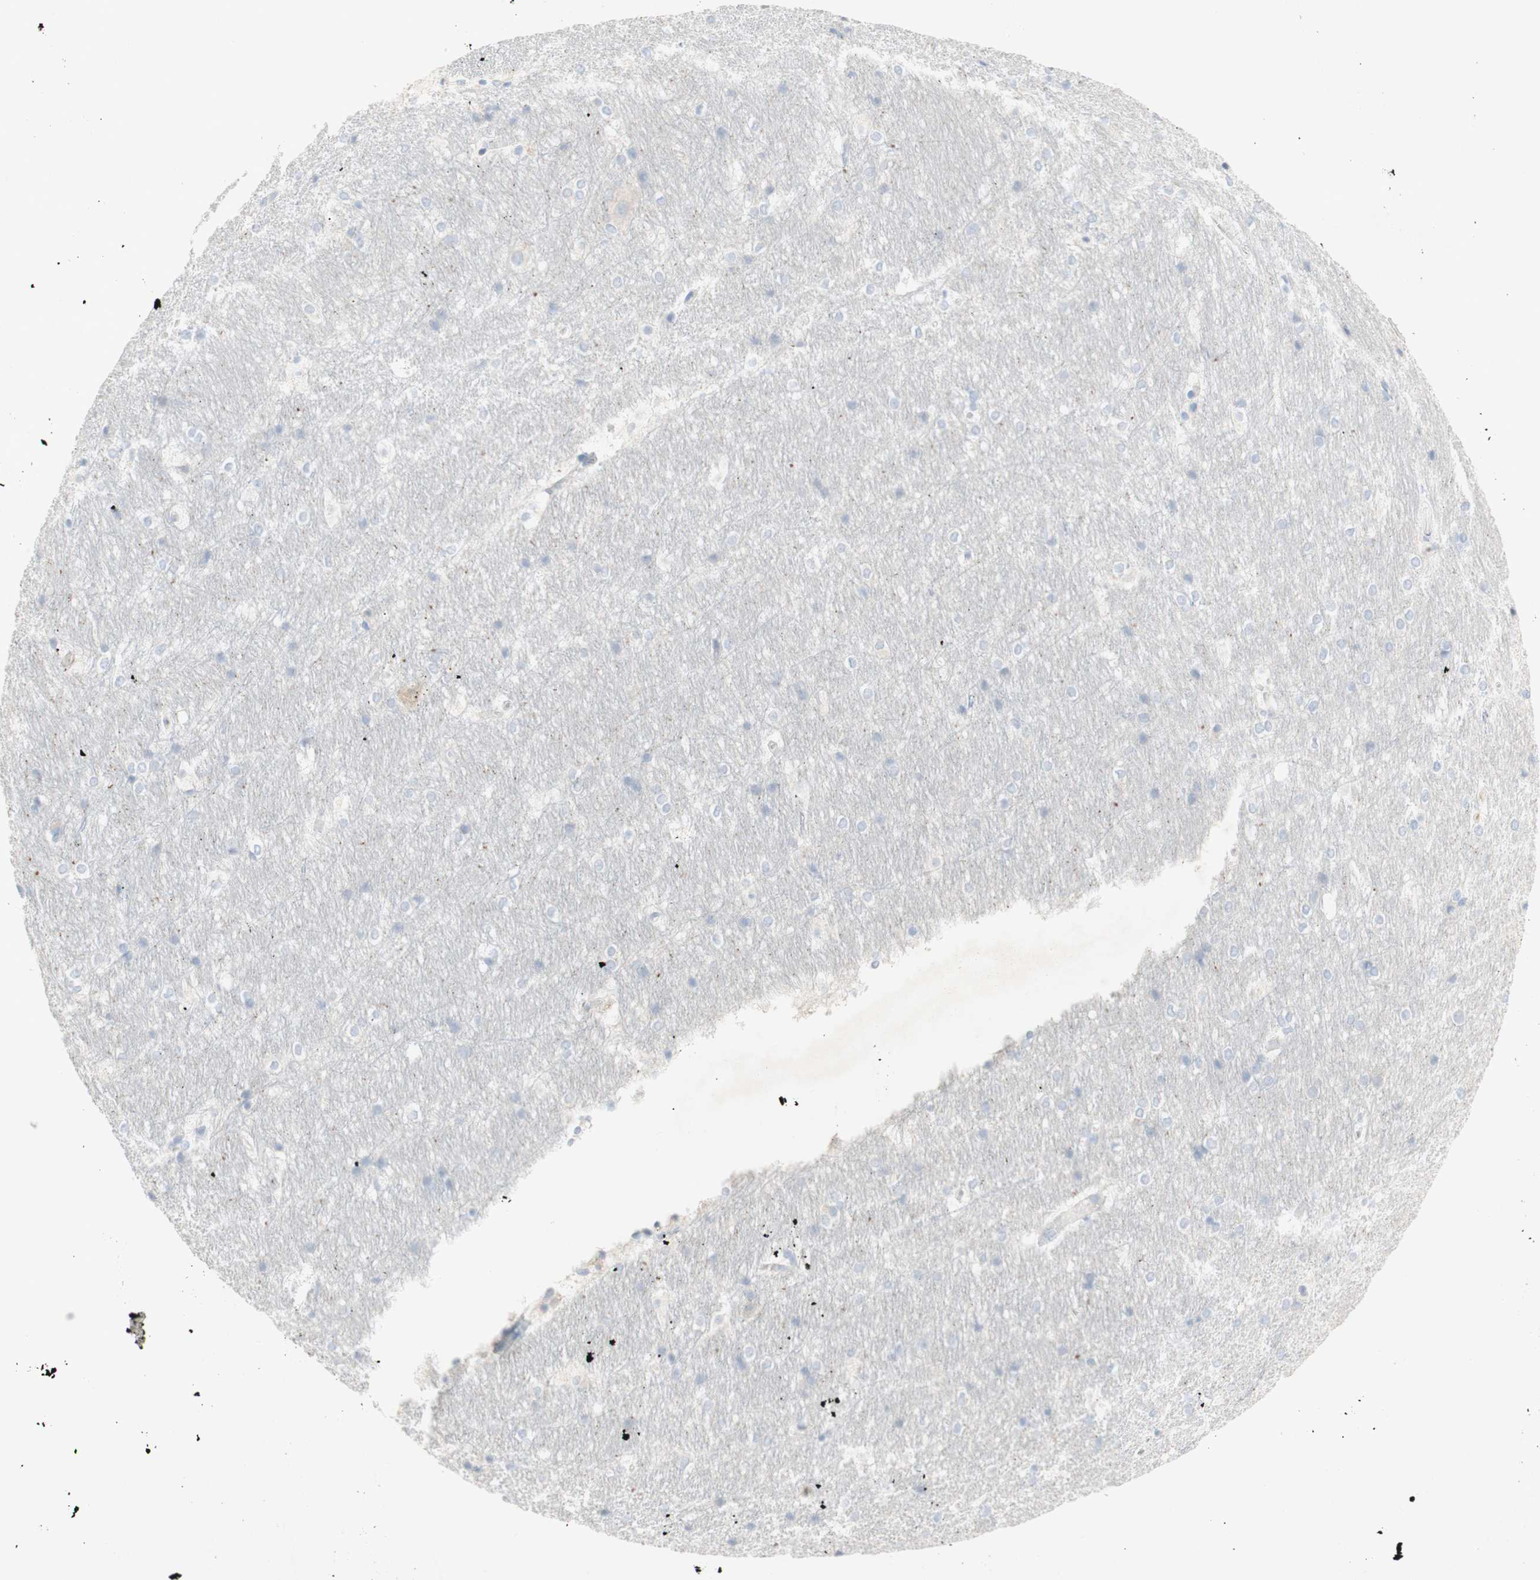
{"staining": {"intensity": "weak", "quantity": "<25%", "location": "cytoplasmic/membranous"}, "tissue": "hippocampus", "cell_type": "Glial cells", "image_type": "normal", "snomed": [{"axis": "morphology", "description": "Normal tissue, NOS"}, {"axis": "topography", "description": "Hippocampus"}], "caption": "This is an IHC photomicrograph of benign human hippocampus. There is no expression in glial cells.", "gene": "EPO", "patient": {"sex": "female", "age": 19}}